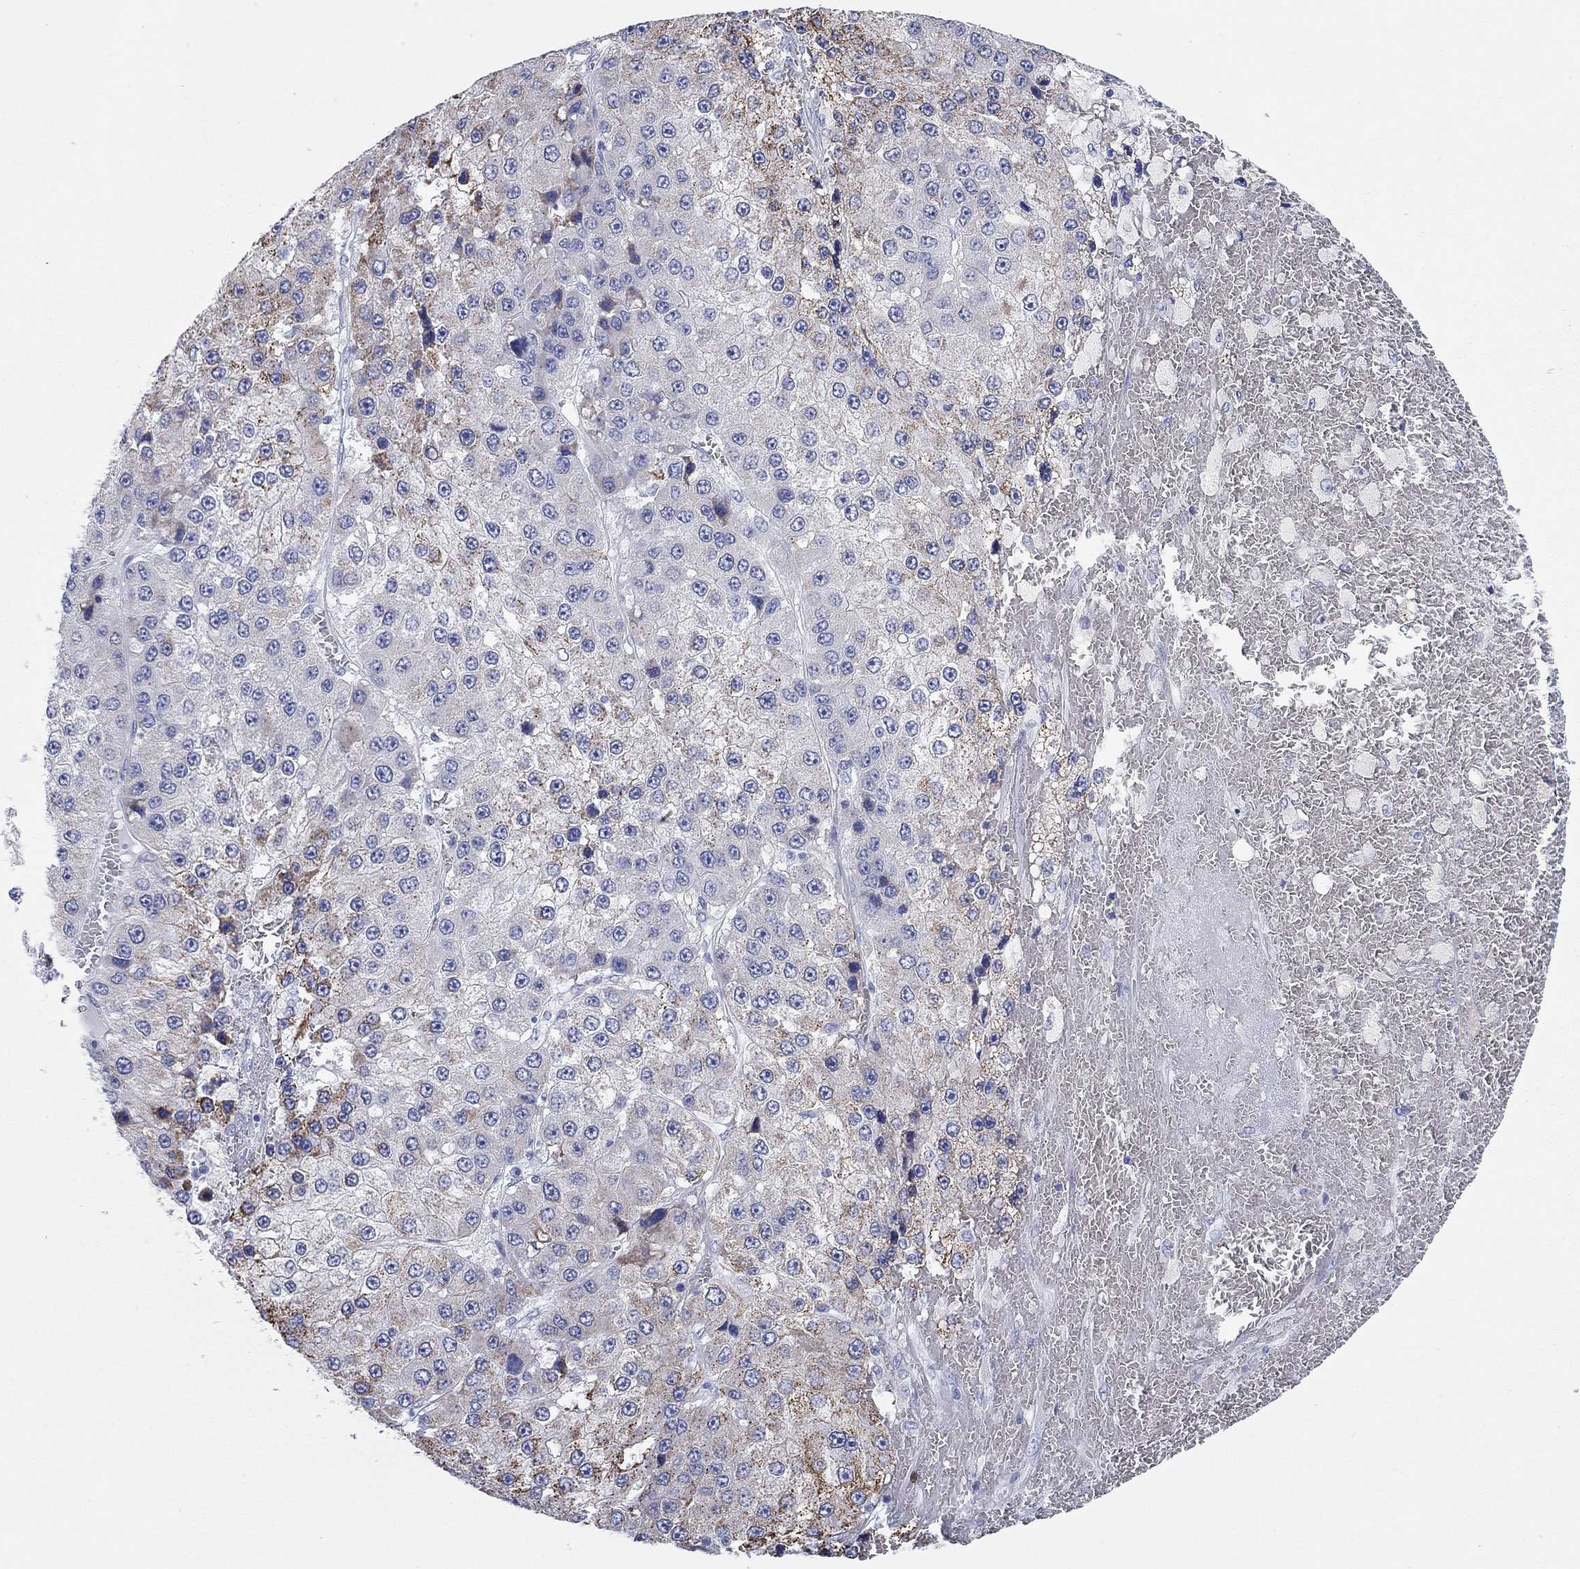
{"staining": {"intensity": "strong", "quantity": "25%-75%", "location": "cytoplasmic/membranous"}, "tissue": "liver cancer", "cell_type": "Tumor cells", "image_type": "cancer", "snomed": [{"axis": "morphology", "description": "Carcinoma, Hepatocellular, NOS"}, {"axis": "topography", "description": "Liver"}], "caption": "Brown immunohistochemical staining in human liver cancer (hepatocellular carcinoma) displays strong cytoplasmic/membranous expression in approximately 25%-75% of tumor cells.", "gene": "CHI3L2", "patient": {"sex": "female", "age": 73}}